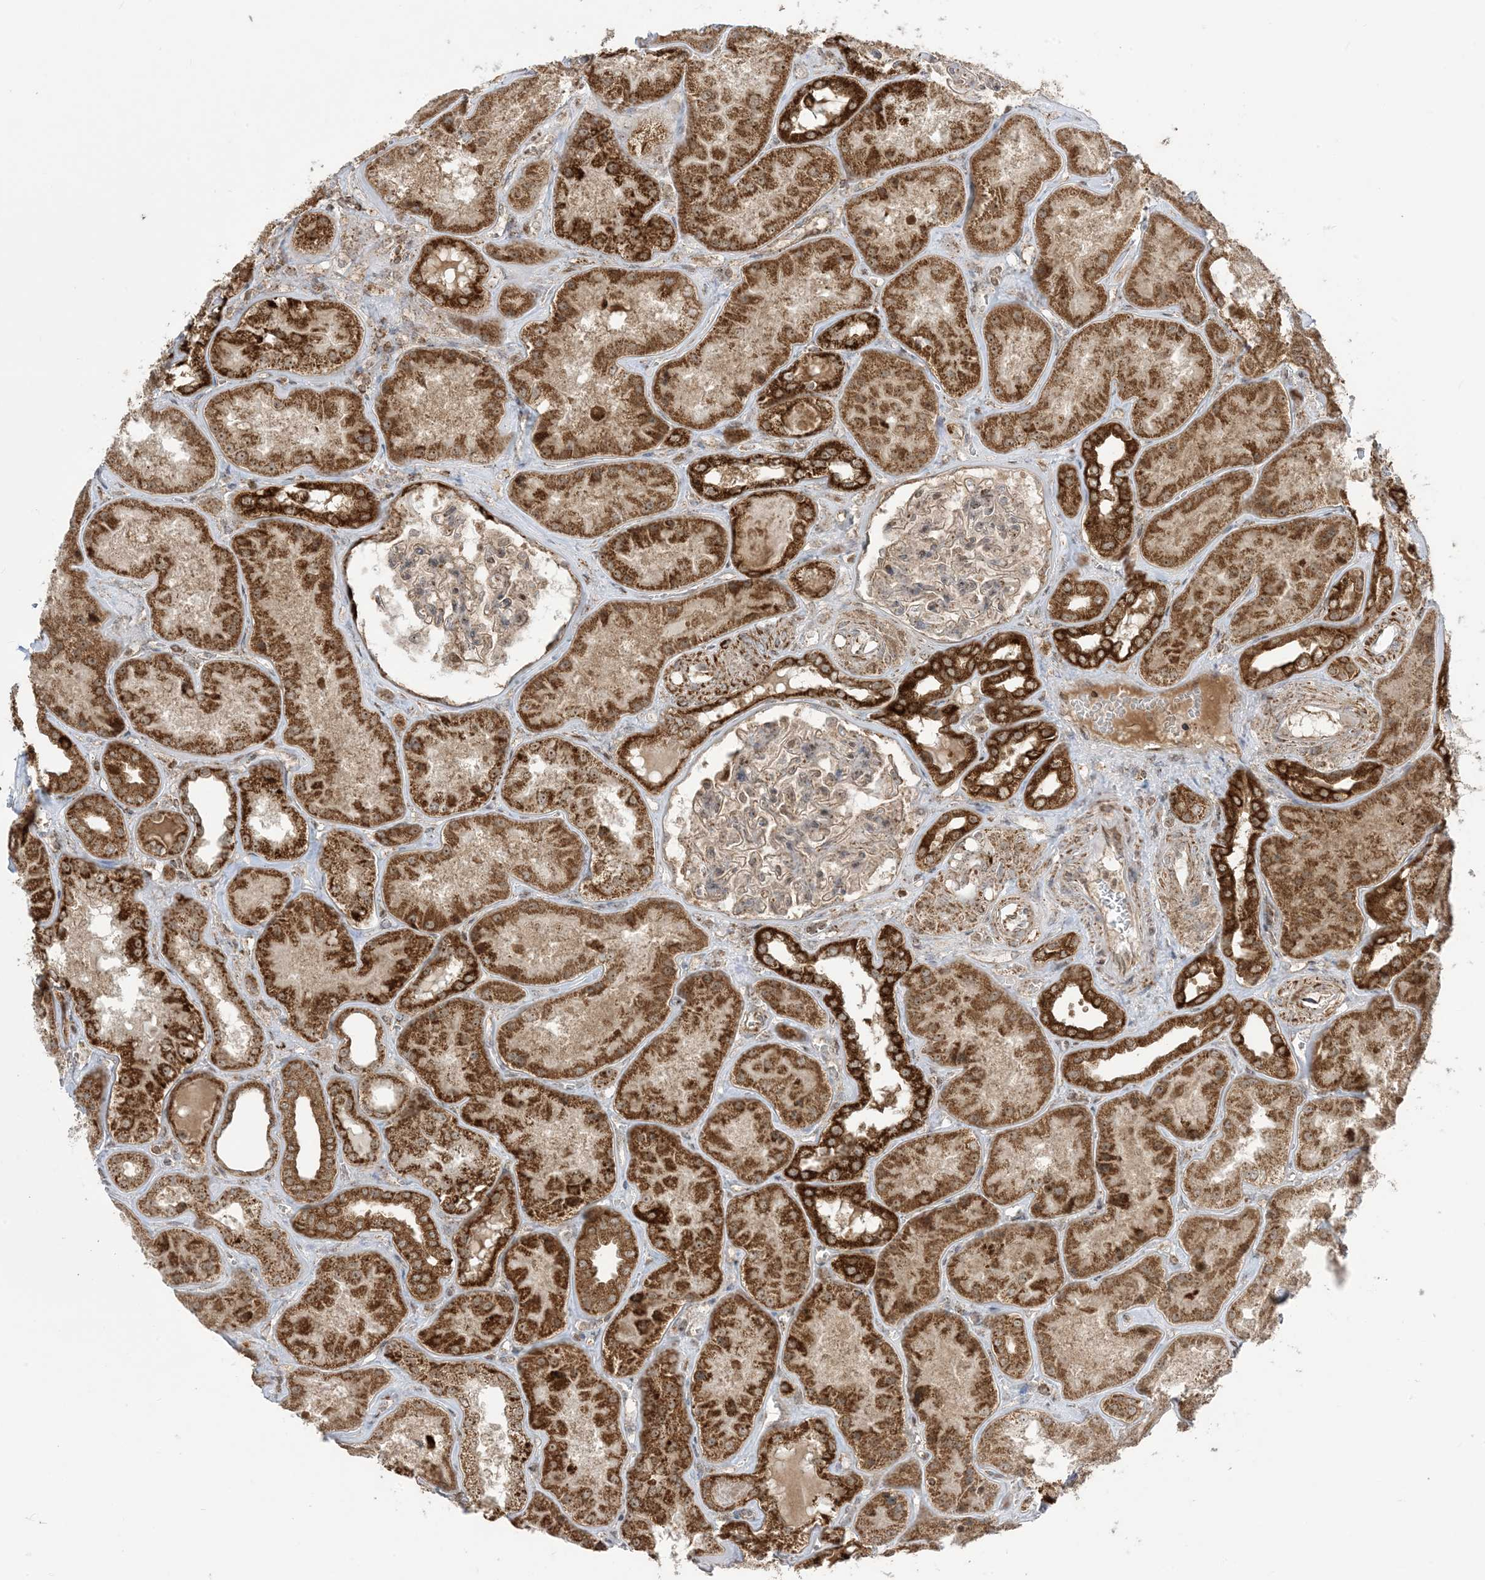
{"staining": {"intensity": "moderate", "quantity": "25%-75%", "location": "cytoplasmic/membranous"}, "tissue": "kidney", "cell_type": "Cells in glomeruli", "image_type": "normal", "snomed": [{"axis": "morphology", "description": "Normal tissue, NOS"}, {"axis": "topography", "description": "Kidney"}], "caption": "The immunohistochemical stain highlights moderate cytoplasmic/membranous positivity in cells in glomeruli of normal kidney. (DAB (3,3'-diaminobenzidine) IHC with brightfield microscopy, high magnification).", "gene": "MAPKBP1", "patient": {"sex": "female", "age": 56}}